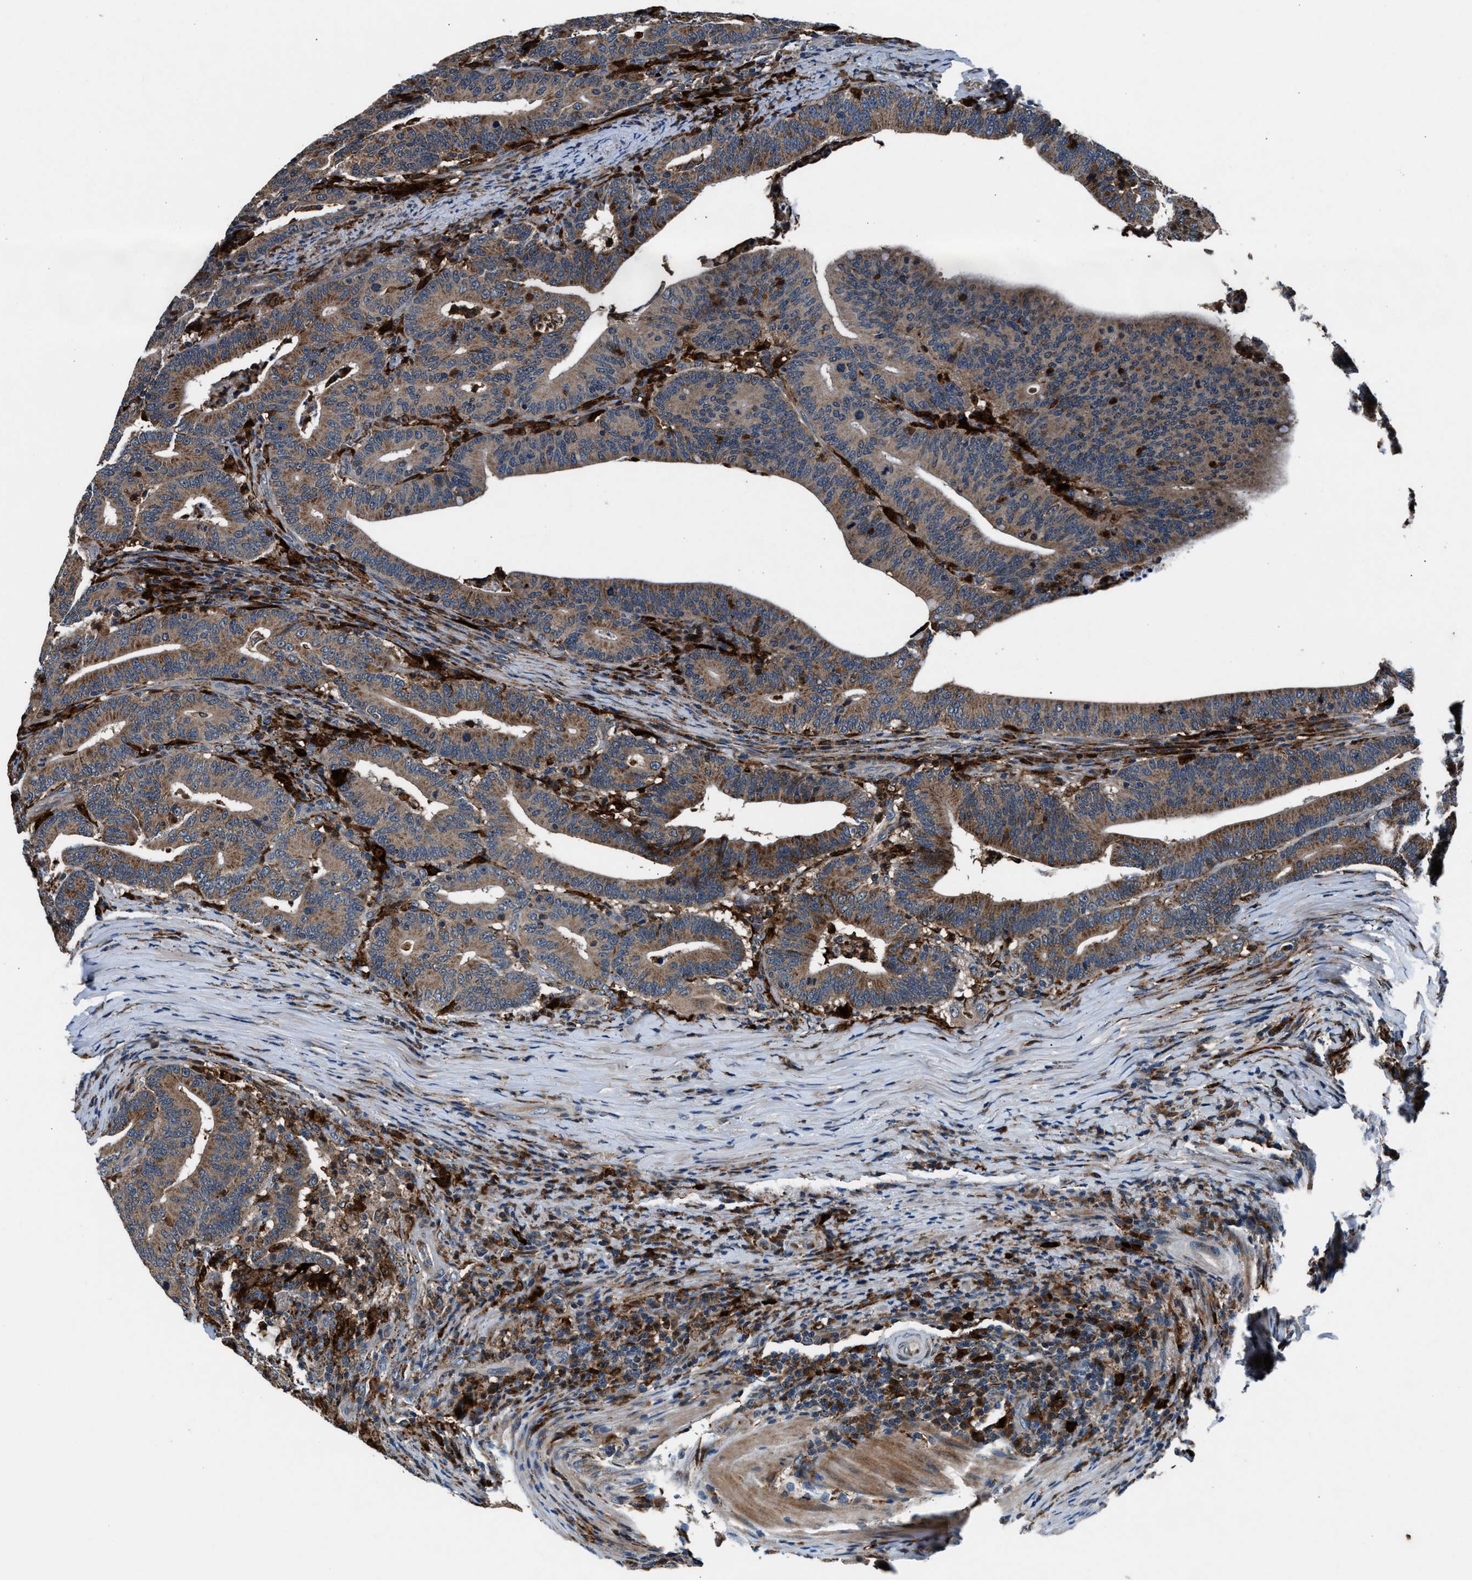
{"staining": {"intensity": "moderate", "quantity": ">75%", "location": "cytoplasmic/membranous"}, "tissue": "colorectal cancer", "cell_type": "Tumor cells", "image_type": "cancer", "snomed": [{"axis": "morphology", "description": "Adenocarcinoma, NOS"}, {"axis": "topography", "description": "Colon"}], "caption": "Immunohistochemical staining of colorectal cancer (adenocarcinoma) demonstrates medium levels of moderate cytoplasmic/membranous positivity in about >75% of tumor cells.", "gene": "FAM221A", "patient": {"sex": "female", "age": 66}}